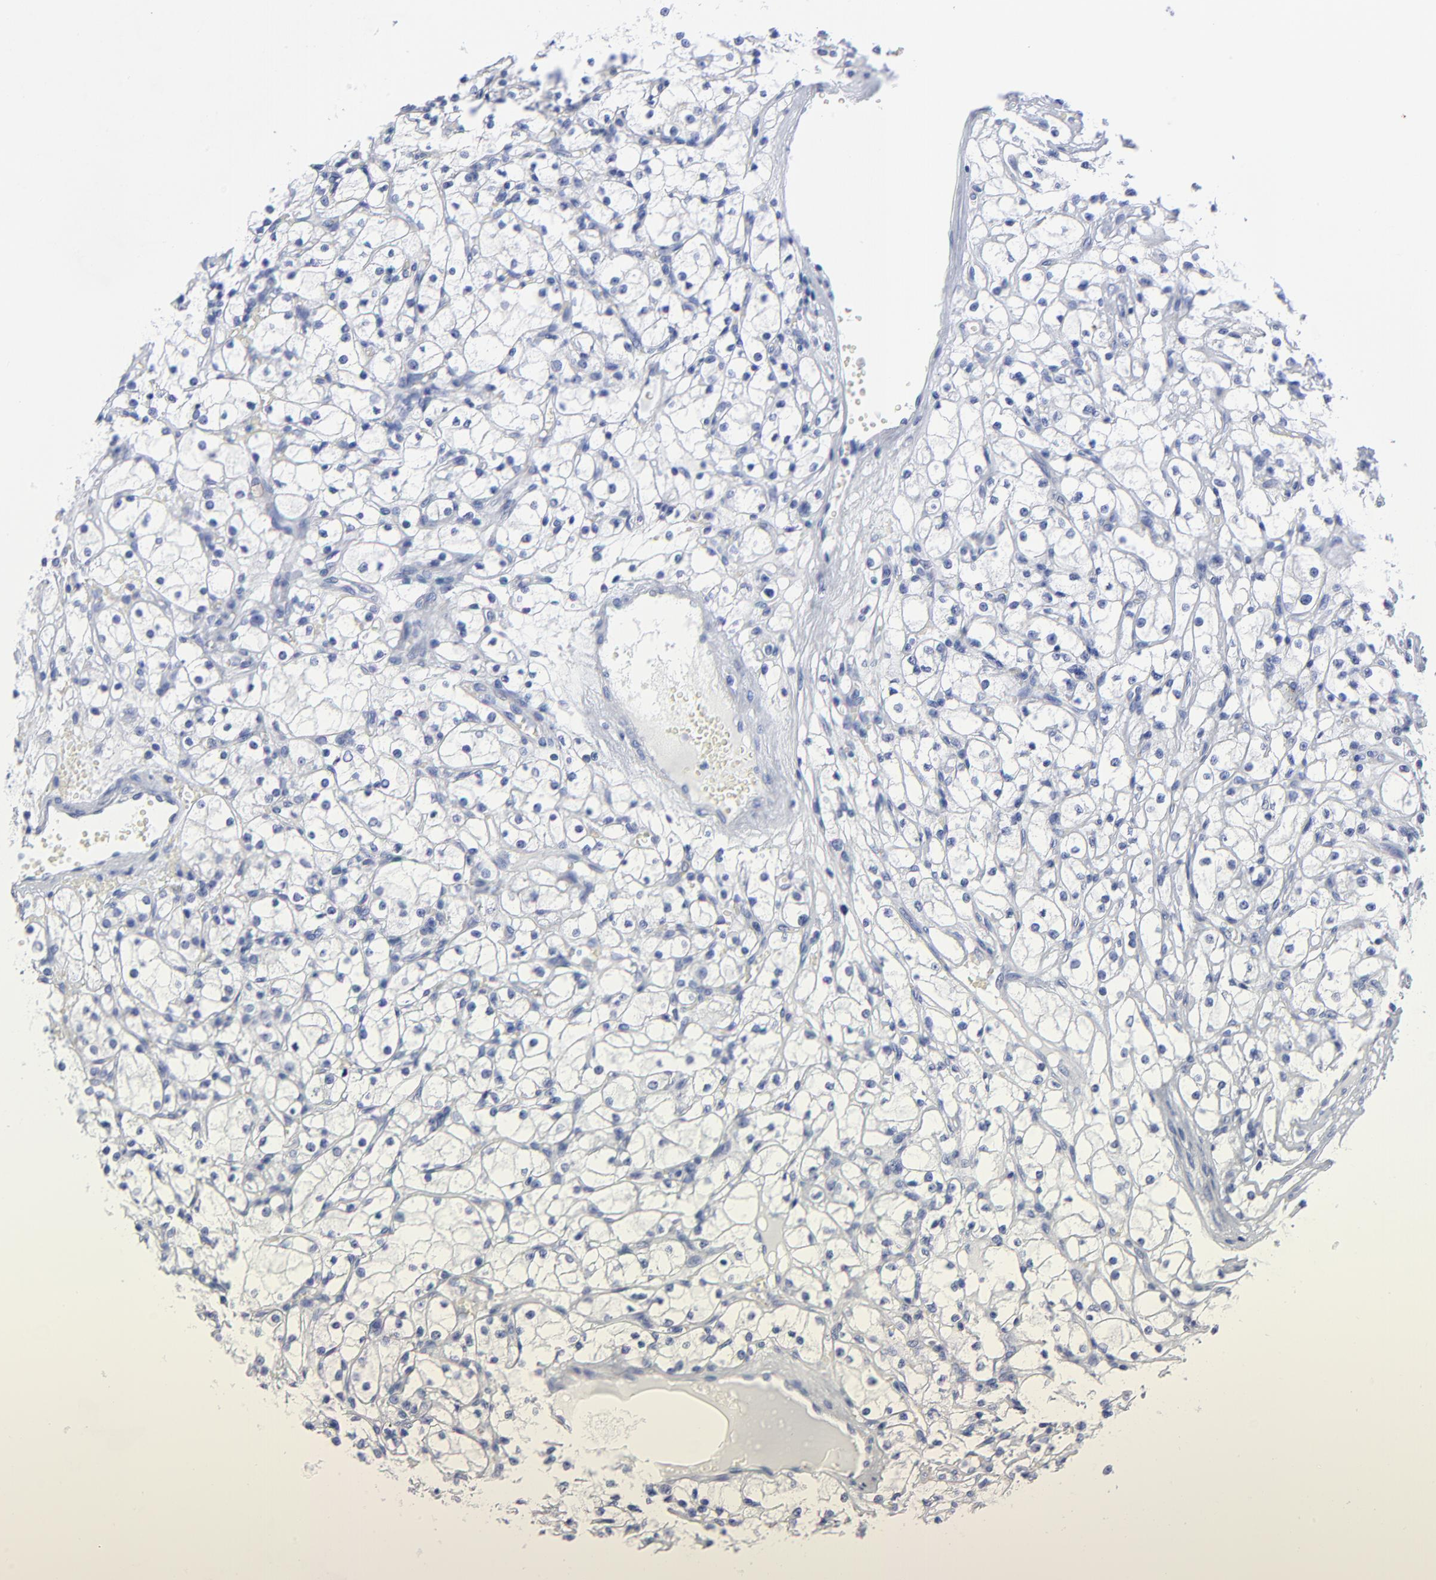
{"staining": {"intensity": "negative", "quantity": "none", "location": "none"}, "tissue": "renal cancer", "cell_type": "Tumor cells", "image_type": "cancer", "snomed": [{"axis": "morphology", "description": "Adenocarcinoma, NOS"}, {"axis": "topography", "description": "Kidney"}], "caption": "Immunohistochemistry histopathology image of renal adenocarcinoma stained for a protein (brown), which exhibits no expression in tumor cells.", "gene": "CNTN3", "patient": {"sex": "male", "age": 61}}